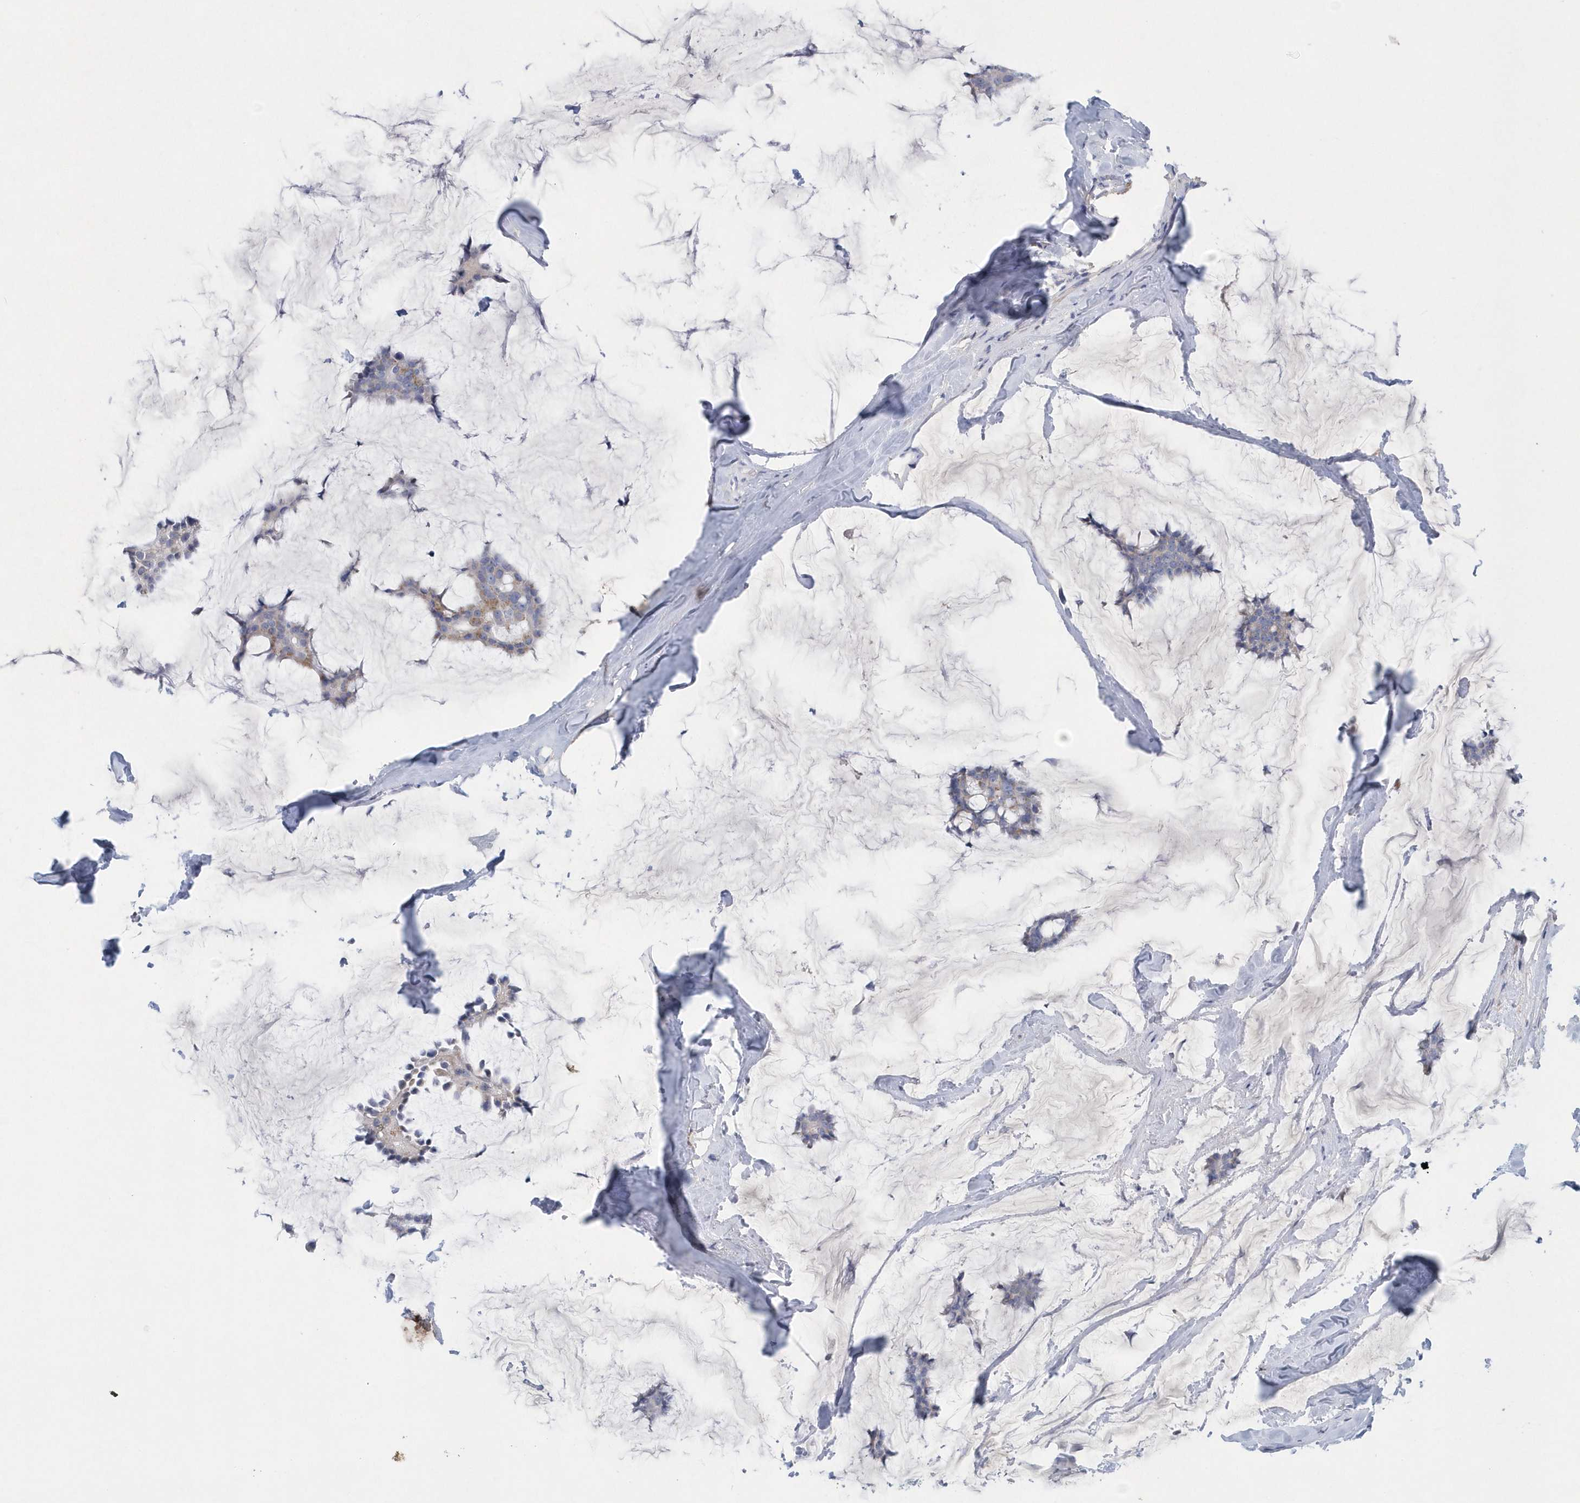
{"staining": {"intensity": "weak", "quantity": "<25%", "location": "cytoplasmic/membranous"}, "tissue": "breast cancer", "cell_type": "Tumor cells", "image_type": "cancer", "snomed": [{"axis": "morphology", "description": "Duct carcinoma"}, {"axis": "topography", "description": "Breast"}], "caption": "This is an immunohistochemistry micrograph of breast cancer. There is no staining in tumor cells.", "gene": "SPATA18", "patient": {"sex": "female", "age": 93}}